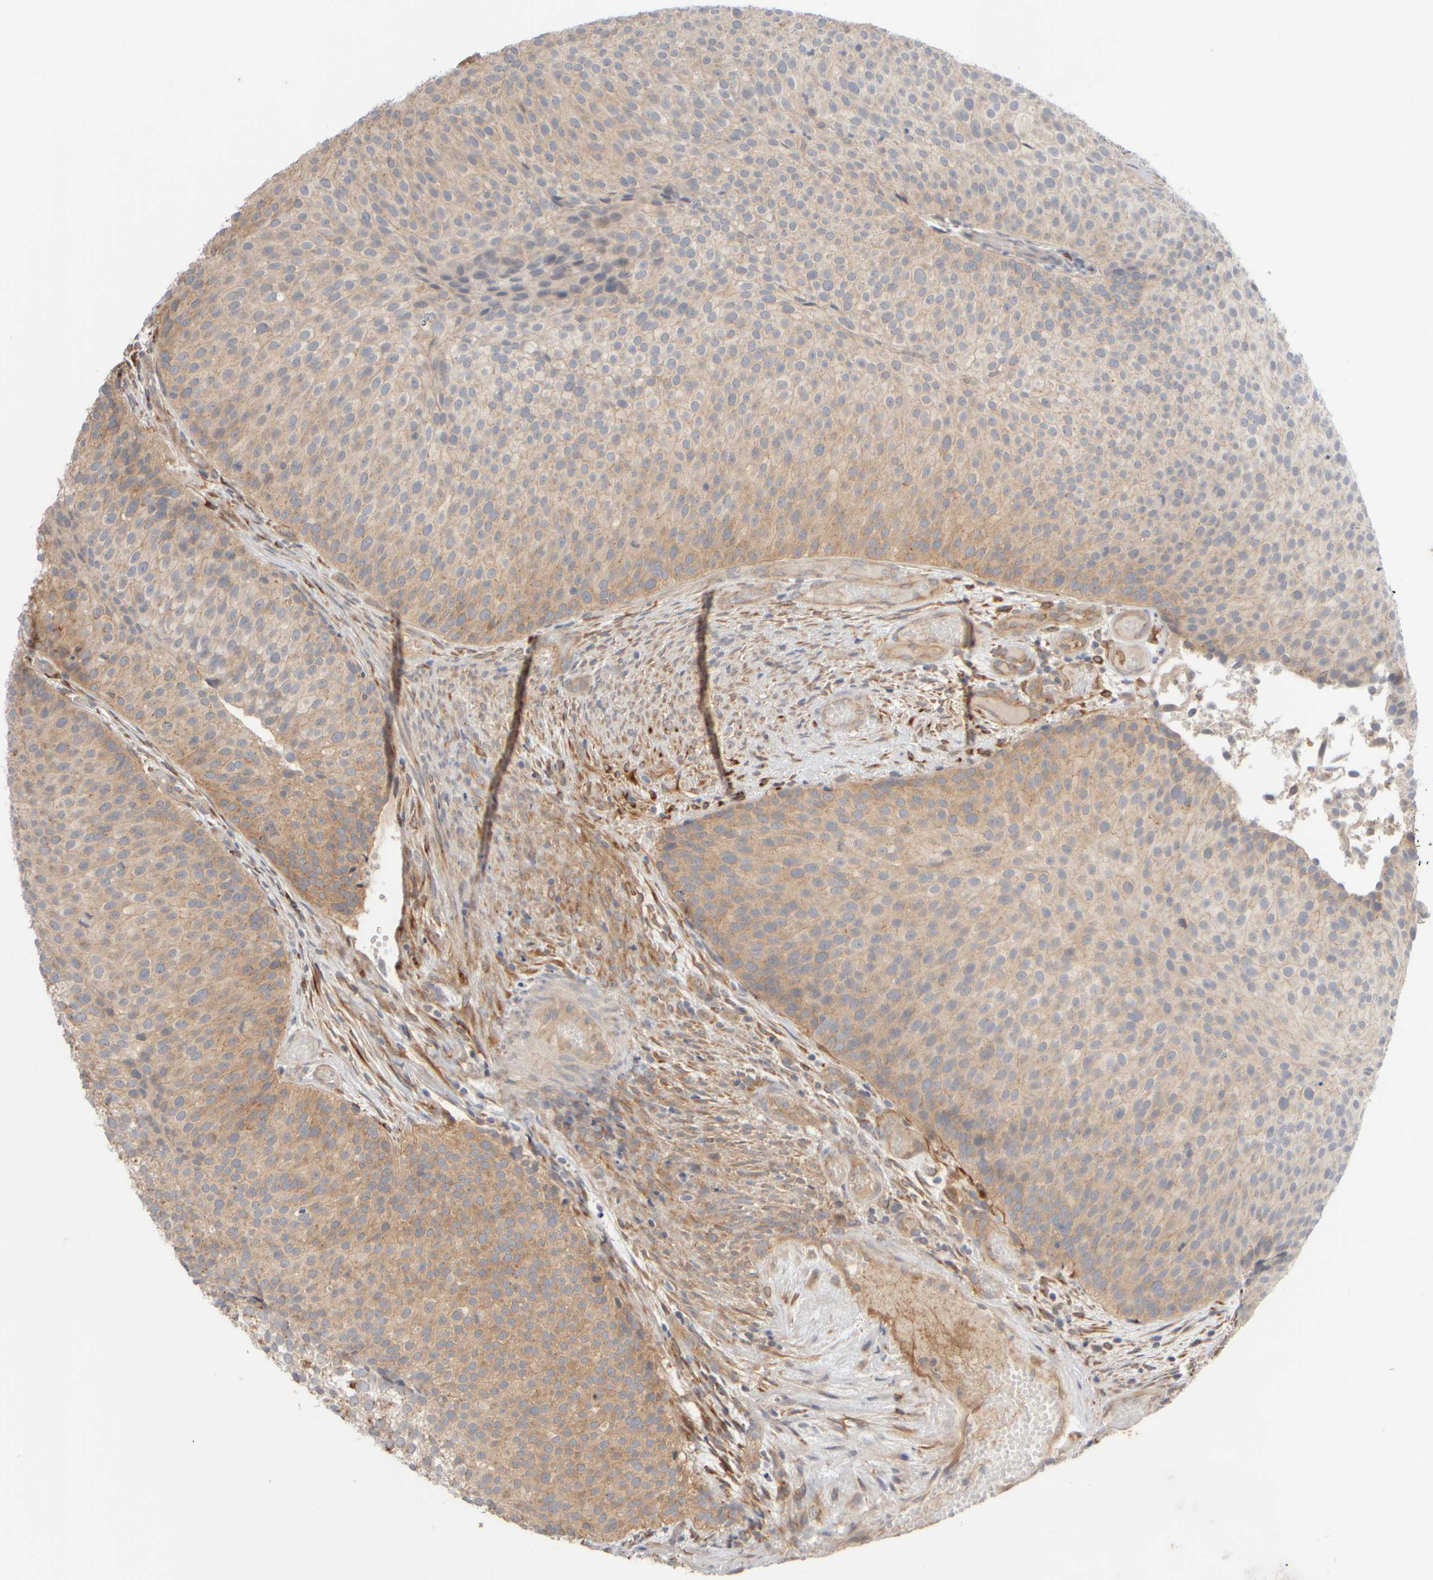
{"staining": {"intensity": "weak", "quantity": "25%-75%", "location": "cytoplasmic/membranous"}, "tissue": "urothelial cancer", "cell_type": "Tumor cells", "image_type": "cancer", "snomed": [{"axis": "morphology", "description": "Urothelial carcinoma, Low grade"}, {"axis": "topography", "description": "Urinary bladder"}], "caption": "An immunohistochemistry (IHC) photomicrograph of neoplastic tissue is shown. Protein staining in brown shows weak cytoplasmic/membranous positivity in low-grade urothelial carcinoma within tumor cells. (IHC, brightfield microscopy, high magnification).", "gene": "GOPC", "patient": {"sex": "male", "age": 86}}